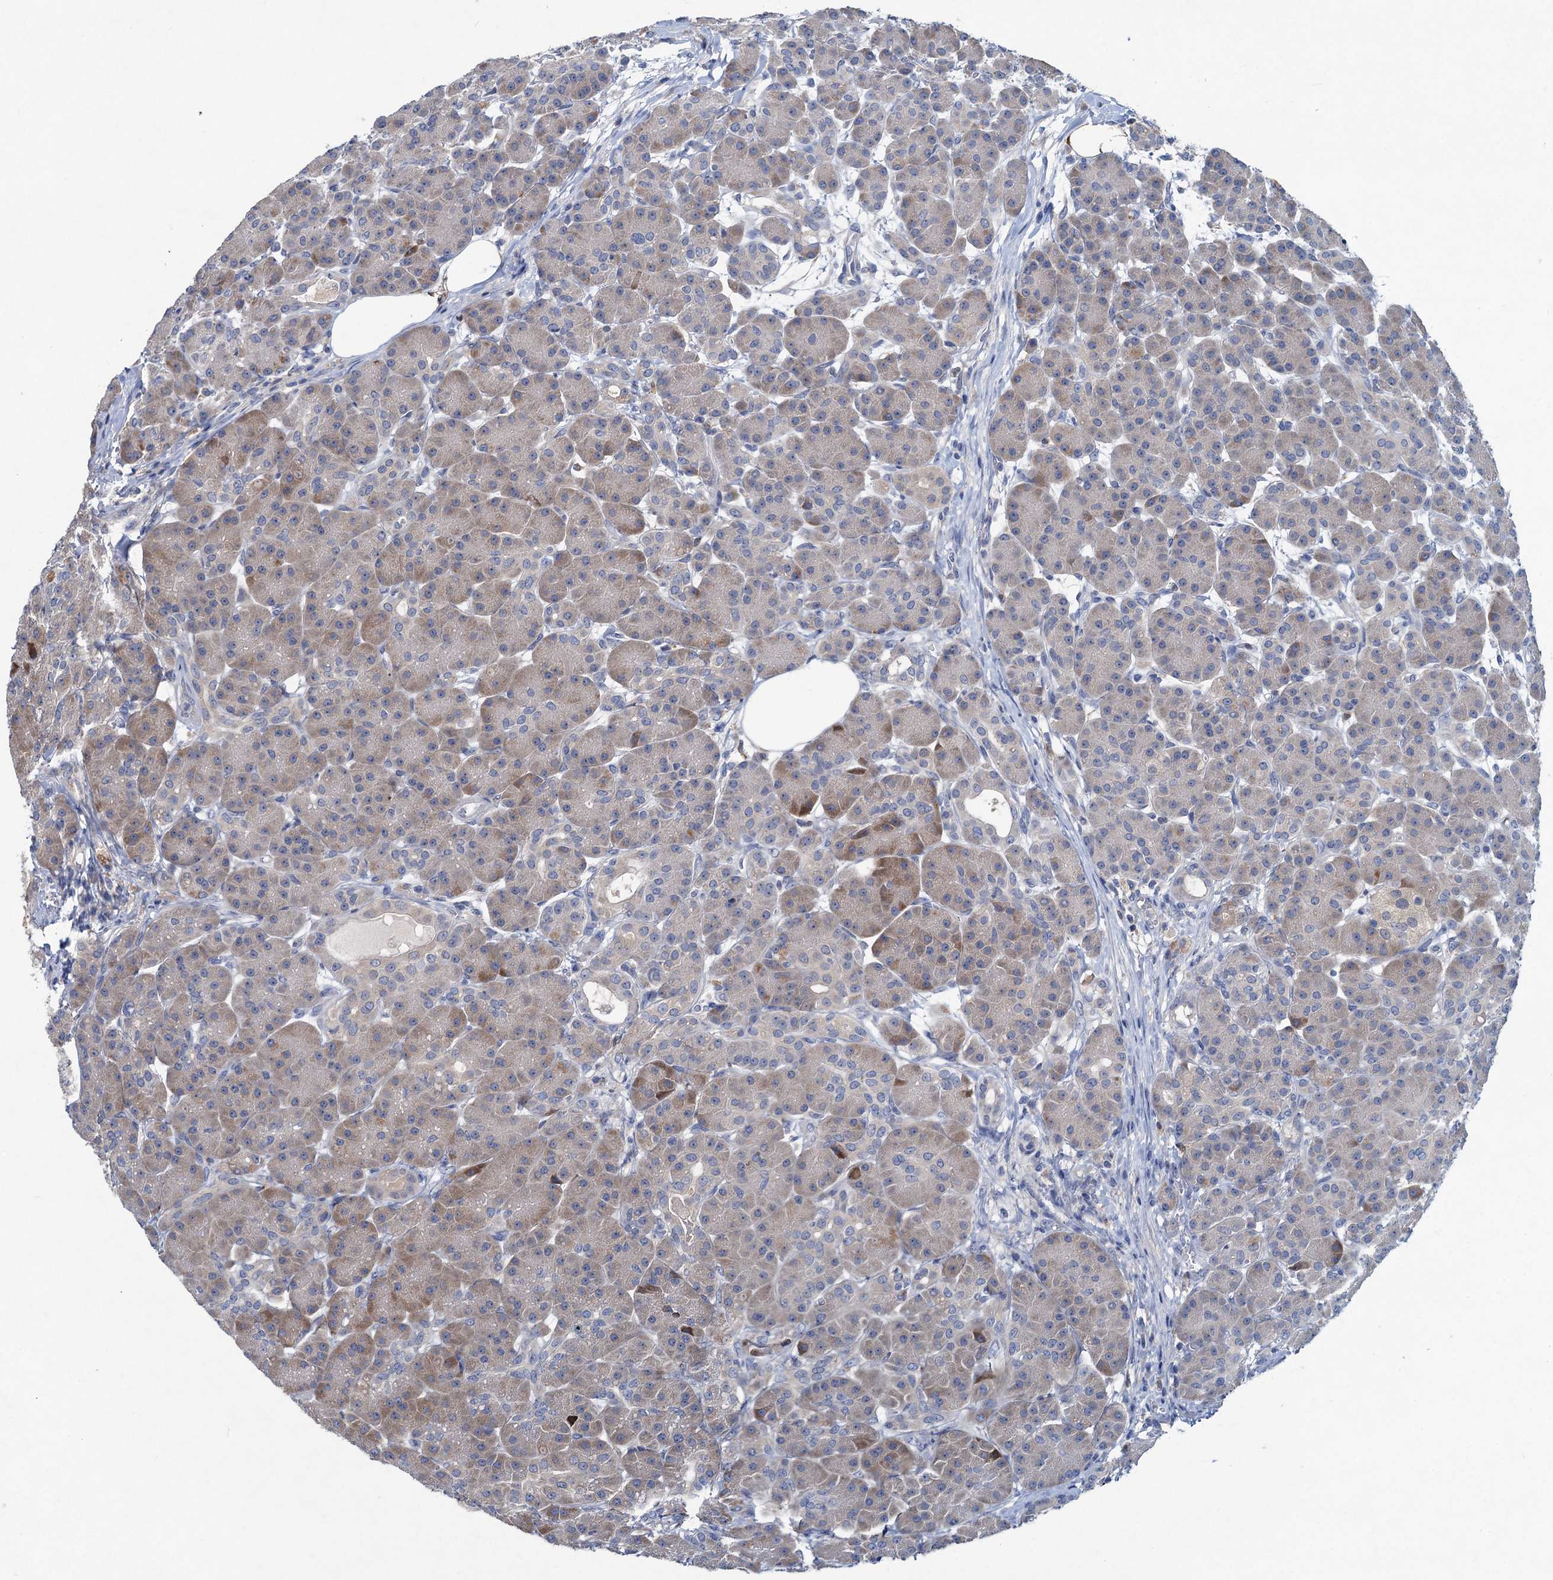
{"staining": {"intensity": "moderate", "quantity": "25%-75%", "location": "cytoplasmic/membranous"}, "tissue": "pancreas", "cell_type": "Exocrine glandular cells", "image_type": "normal", "snomed": [{"axis": "morphology", "description": "Normal tissue, NOS"}, {"axis": "topography", "description": "Pancreas"}], "caption": "Moderate cytoplasmic/membranous expression is present in approximately 25%-75% of exocrine glandular cells in benign pancreas.", "gene": "RTKN2", "patient": {"sex": "male", "age": 63}}